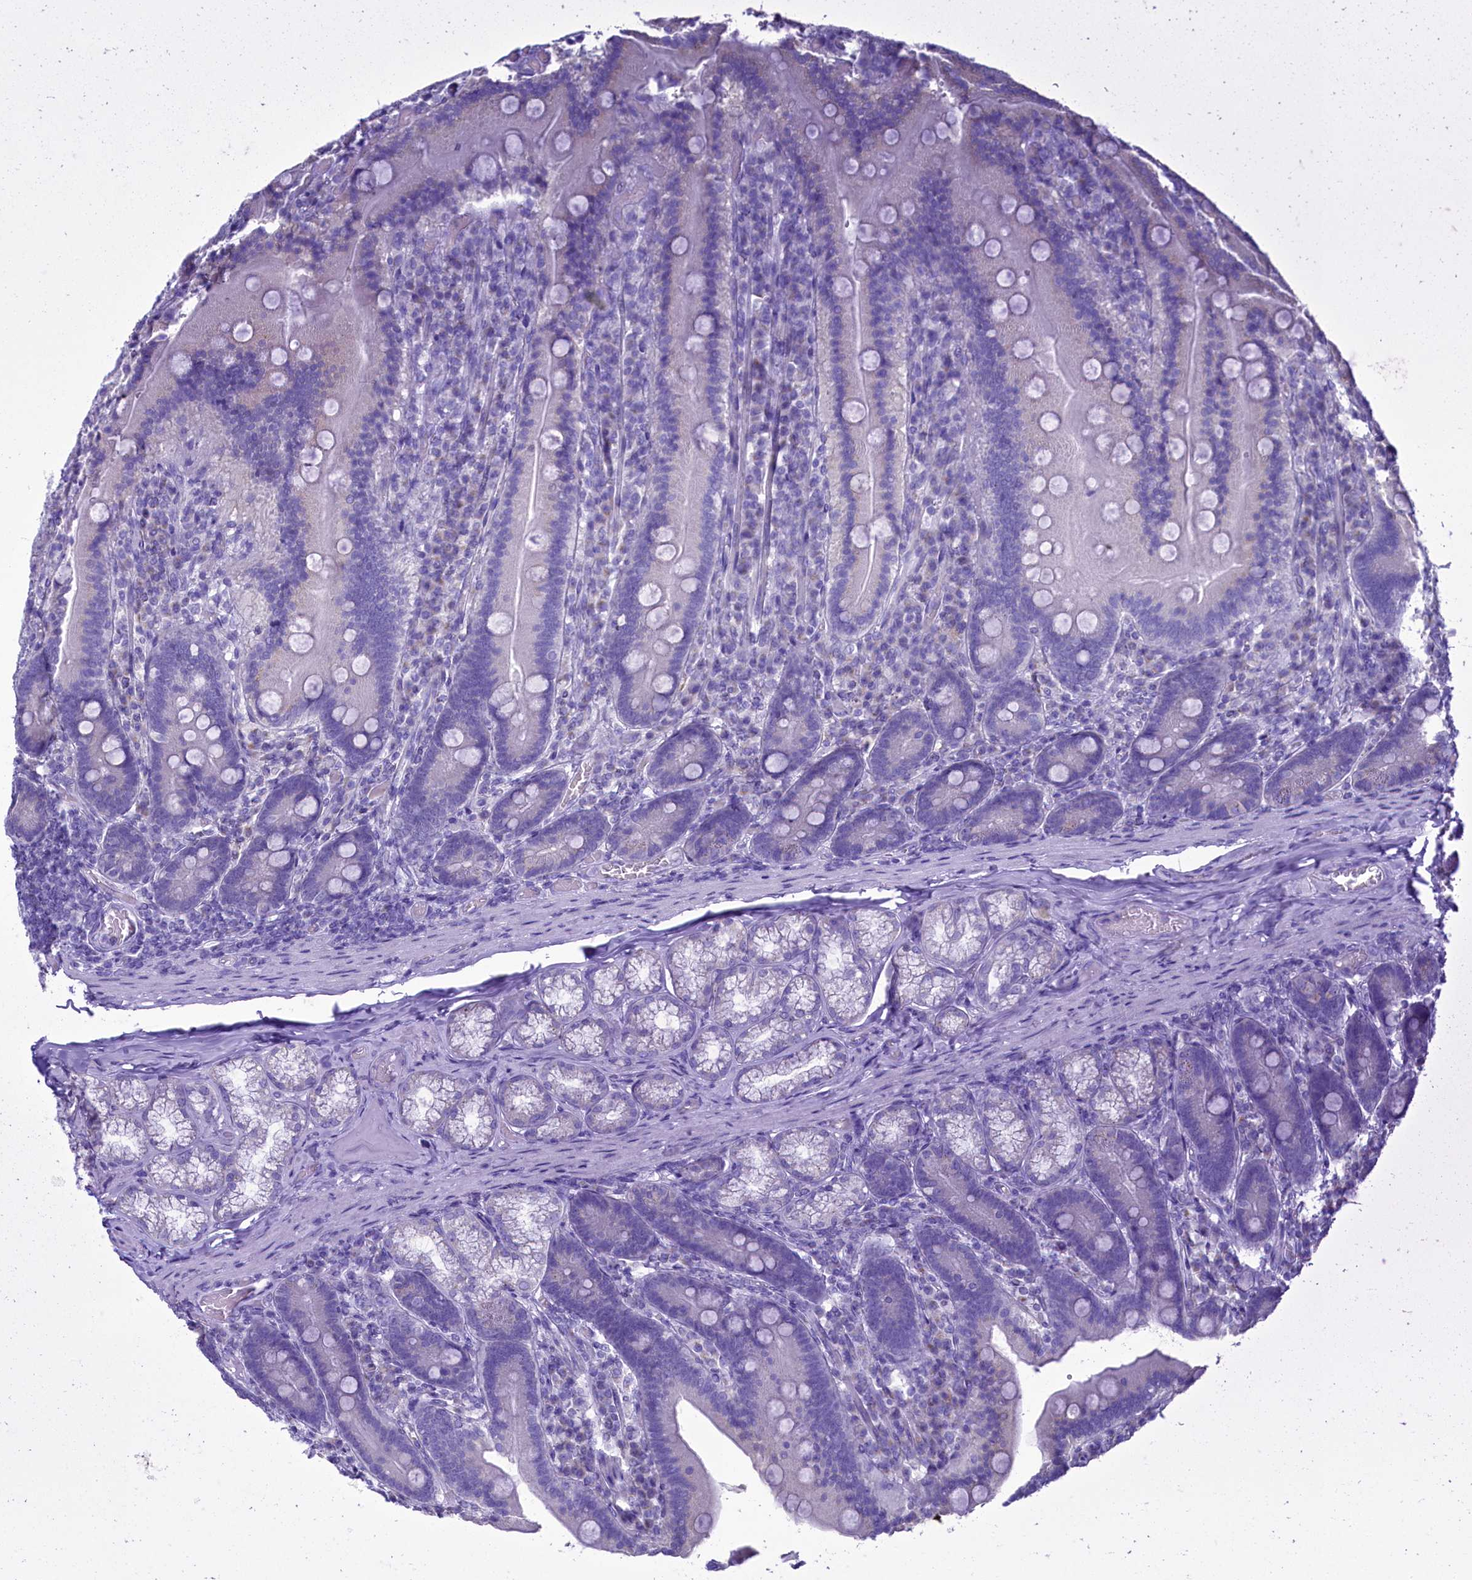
{"staining": {"intensity": "negative", "quantity": "none", "location": "none"}, "tissue": "duodenum", "cell_type": "Glandular cells", "image_type": "normal", "snomed": [{"axis": "morphology", "description": "Normal tissue, NOS"}, {"axis": "topography", "description": "Duodenum"}], "caption": "The micrograph displays no staining of glandular cells in unremarkable duodenum.", "gene": "SKA3", "patient": {"sex": "female", "age": 62}}